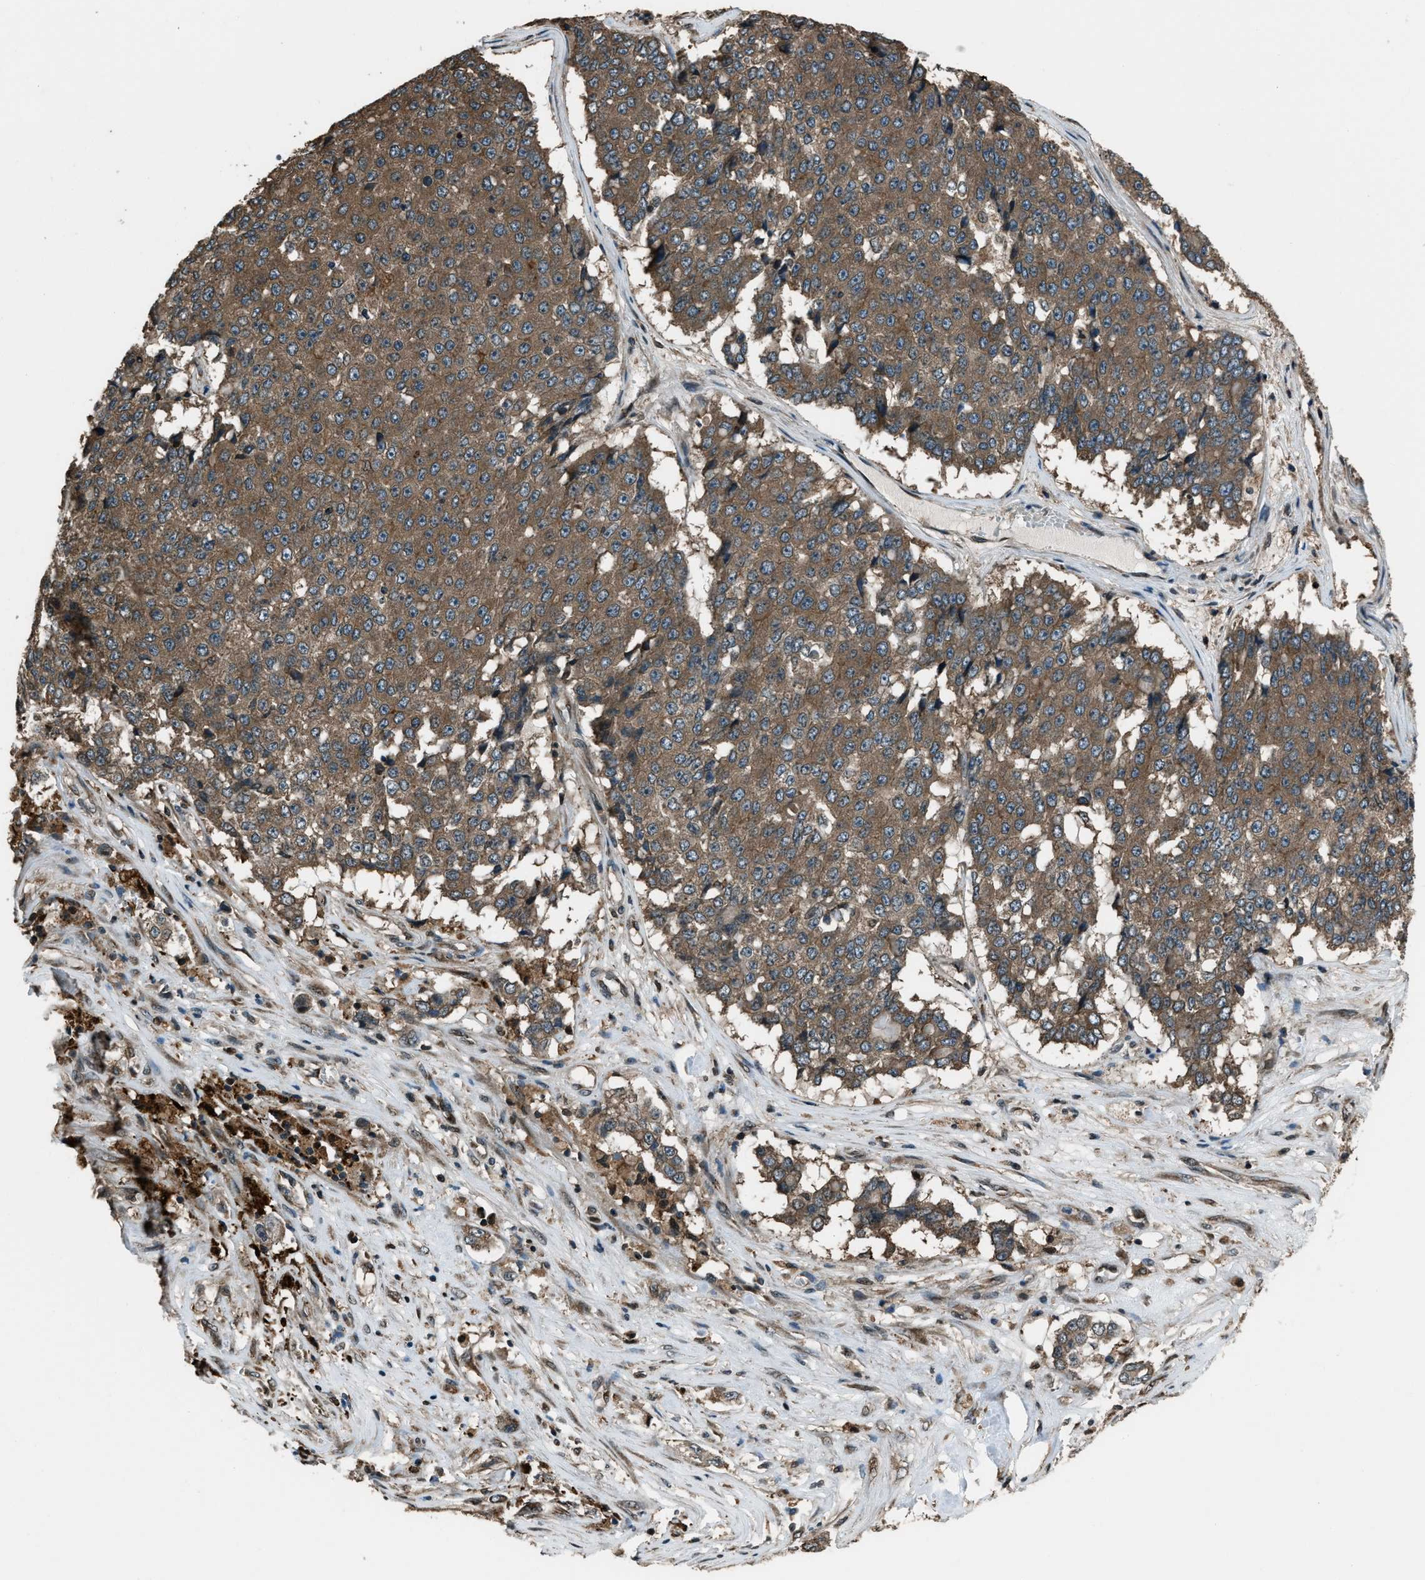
{"staining": {"intensity": "moderate", "quantity": ">75%", "location": "cytoplasmic/membranous"}, "tissue": "pancreatic cancer", "cell_type": "Tumor cells", "image_type": "cancer", "snomed": [{"axis": "morphology", "description": "Adenocarcinoma, NOS"}, {"axis": "topography", "description": "Pancreas"}], "caption": "Protein expression by IHC displays moderate cytoplasmic/membranous positivity in approximately >75% of tumor cells in pancreatic cancer.", "gene": "TRIM4", "patient": {"sex": "male", "age": 50}}